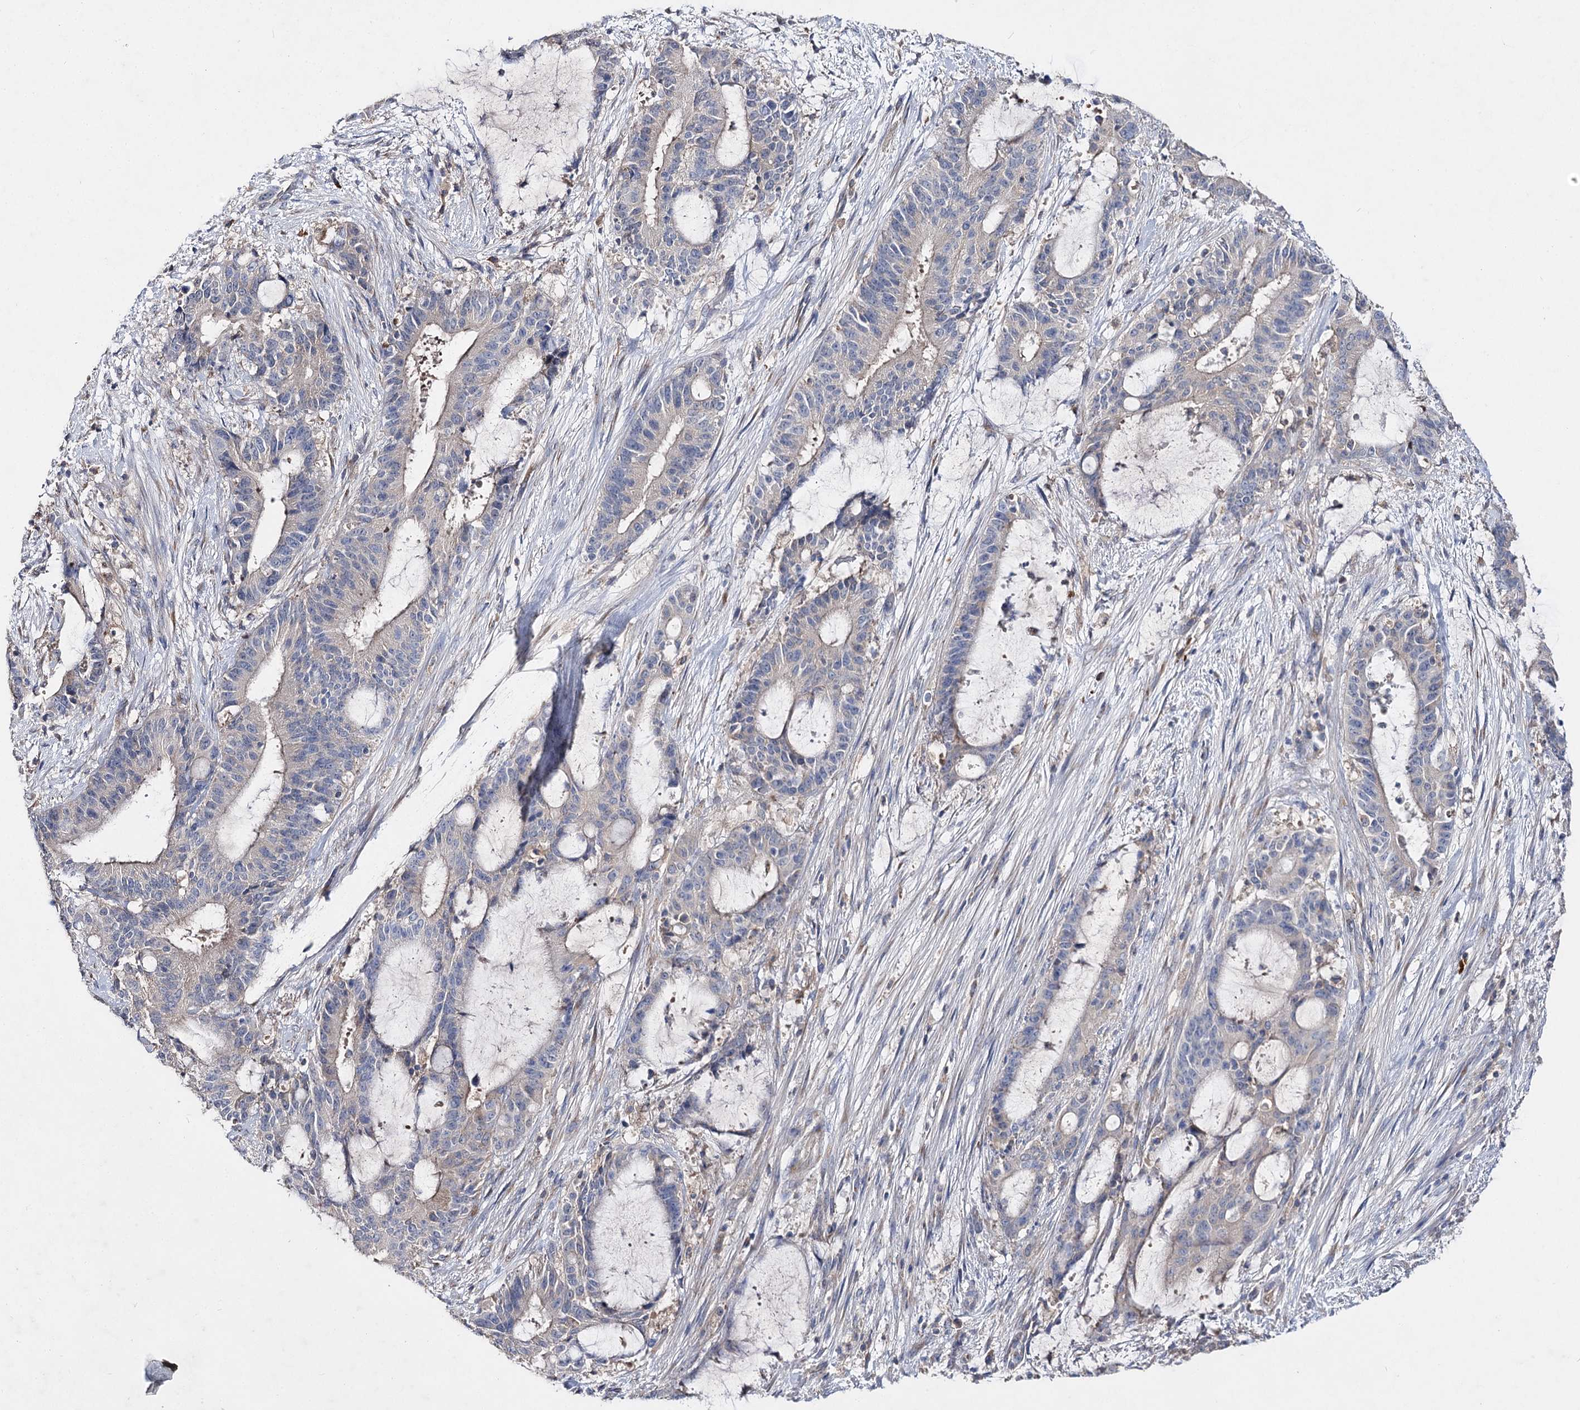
{"staining": {"intensity": "negative", "quantity": "none", "location": "none"}, "tissue": "liver cancer", "cell_type": "Tumor cells", "image_type": "cancer", "snomed": [{"axis": "morphology", "description": "Normal tissue, NOS"}, {"axis": "morphology", "description": "Cholangiocarcinoma"}, {"axis": "topography", "description": "Liver"}, {"axis": "topography", "description": "Peripheral nerve tissue"}], "caption": "IHC photomicrograph of neoplastic tissue: liver cancer stained with DAB exhibits no significant protein expression in tumor cells.", "gene": "IL1RAP", "patient": {"sex": "female", "age": 73}}